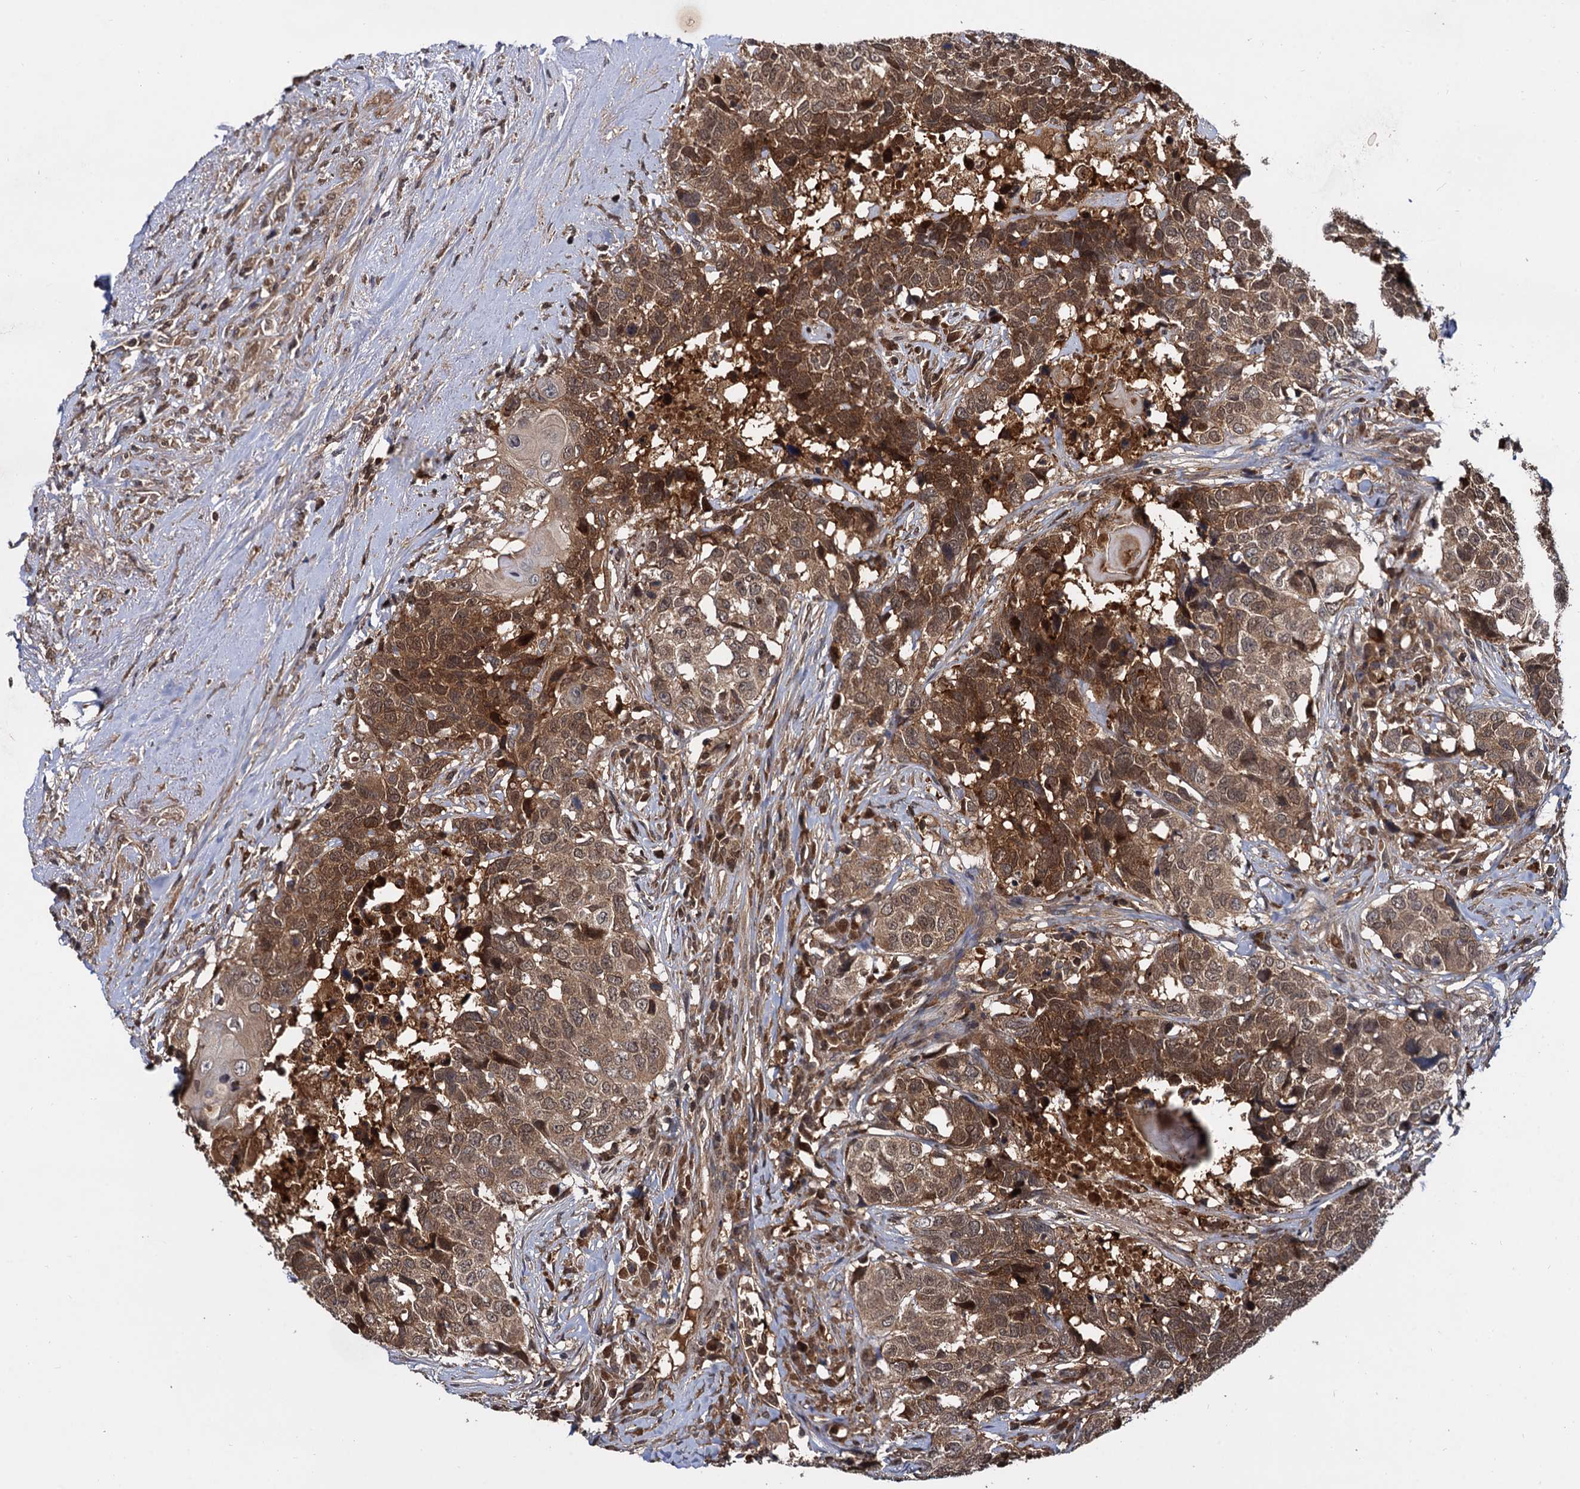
{"staining": {"intensity": "moderate", "quantity": ">75%", "location": "cytoplasmic/membranous,nuclear"}, "tissue": "head and neck cancer", "cell_type": "Tumor cells", "image_type": "cancer", "snomed": [{"axis": "morphology", "description": "Squamous cell carcinoma, NOS"}, {"axis": "topography", "description": "Head-Neck"}], "caption": "Immunohistochemistry (IHC) (DAB) staining of human squamous cell carcinoma (head and neck) displays moderate cytoplasmic/membranous and nuclear protein positivity in about >75% of tumor cells. The protein of interest is shown in brown color, while the nuclei are stained blue.", "gene": "SELENOP", "patient": {"sex": "male", "age": 66}}